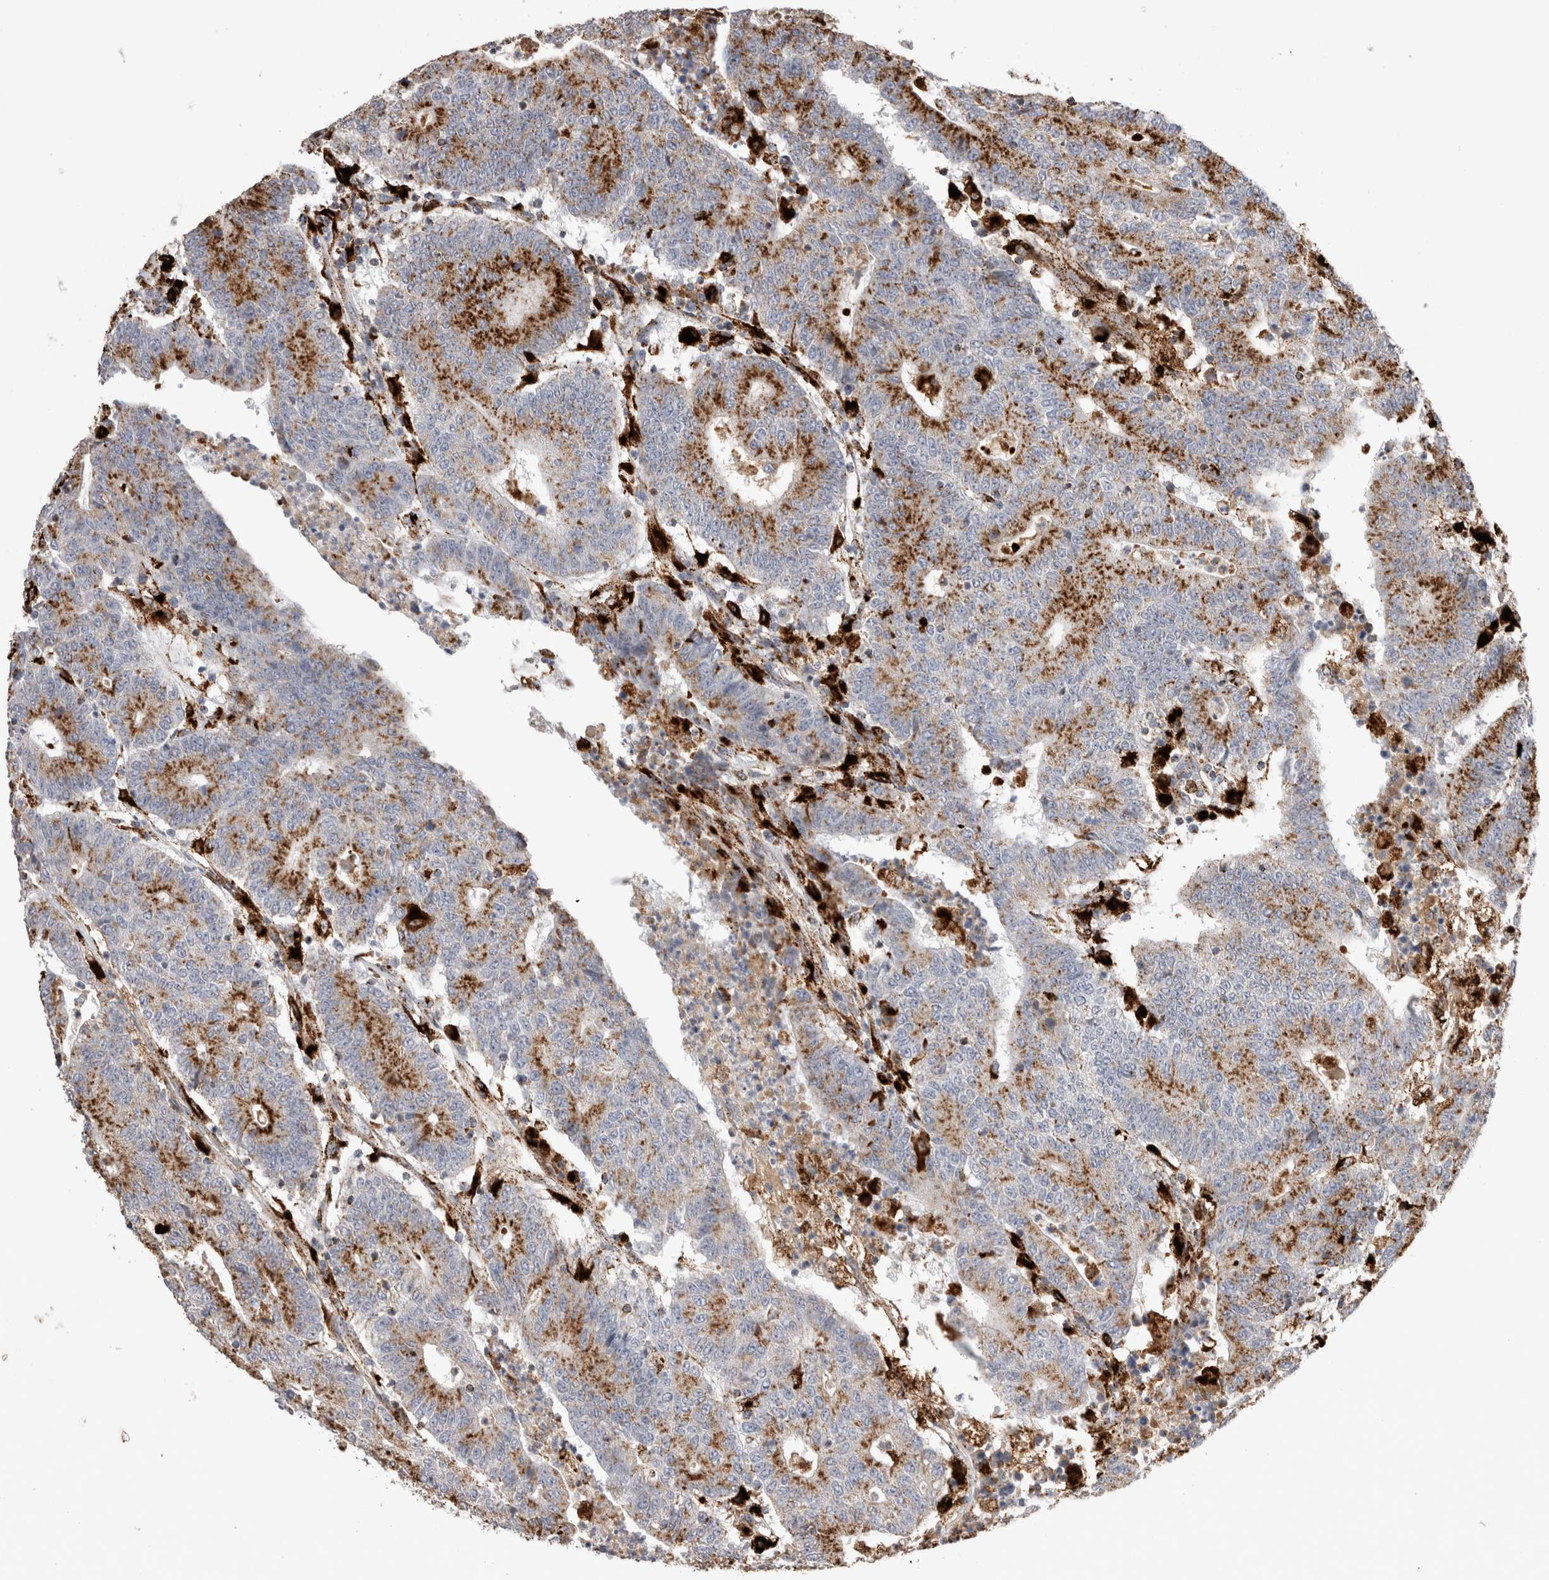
{"staining": {"intensity": "moderate", "quantity": ">75%", "location": "cytoplasmic/membranous"}, "tissue": "colorectal cancer", "cell_type": "Tumor cells", "image_type": "cancer", "snomed": [{"axis": "morphology", "description": "Normal tissue, NOS"}, {"axis": "morphology", "description": "Adenocarcinoma, NOS"}, {"axis": "topography", "description": "Colon"}], "caption": "Protein staining of adenocarcinoma (colorectal) tissue reveals moderate cytoplasmic/membranous positivity in approximately >75% of tumor cells.", "gene": "CTSA", "patient": {"sex": "female", "age": 75}}